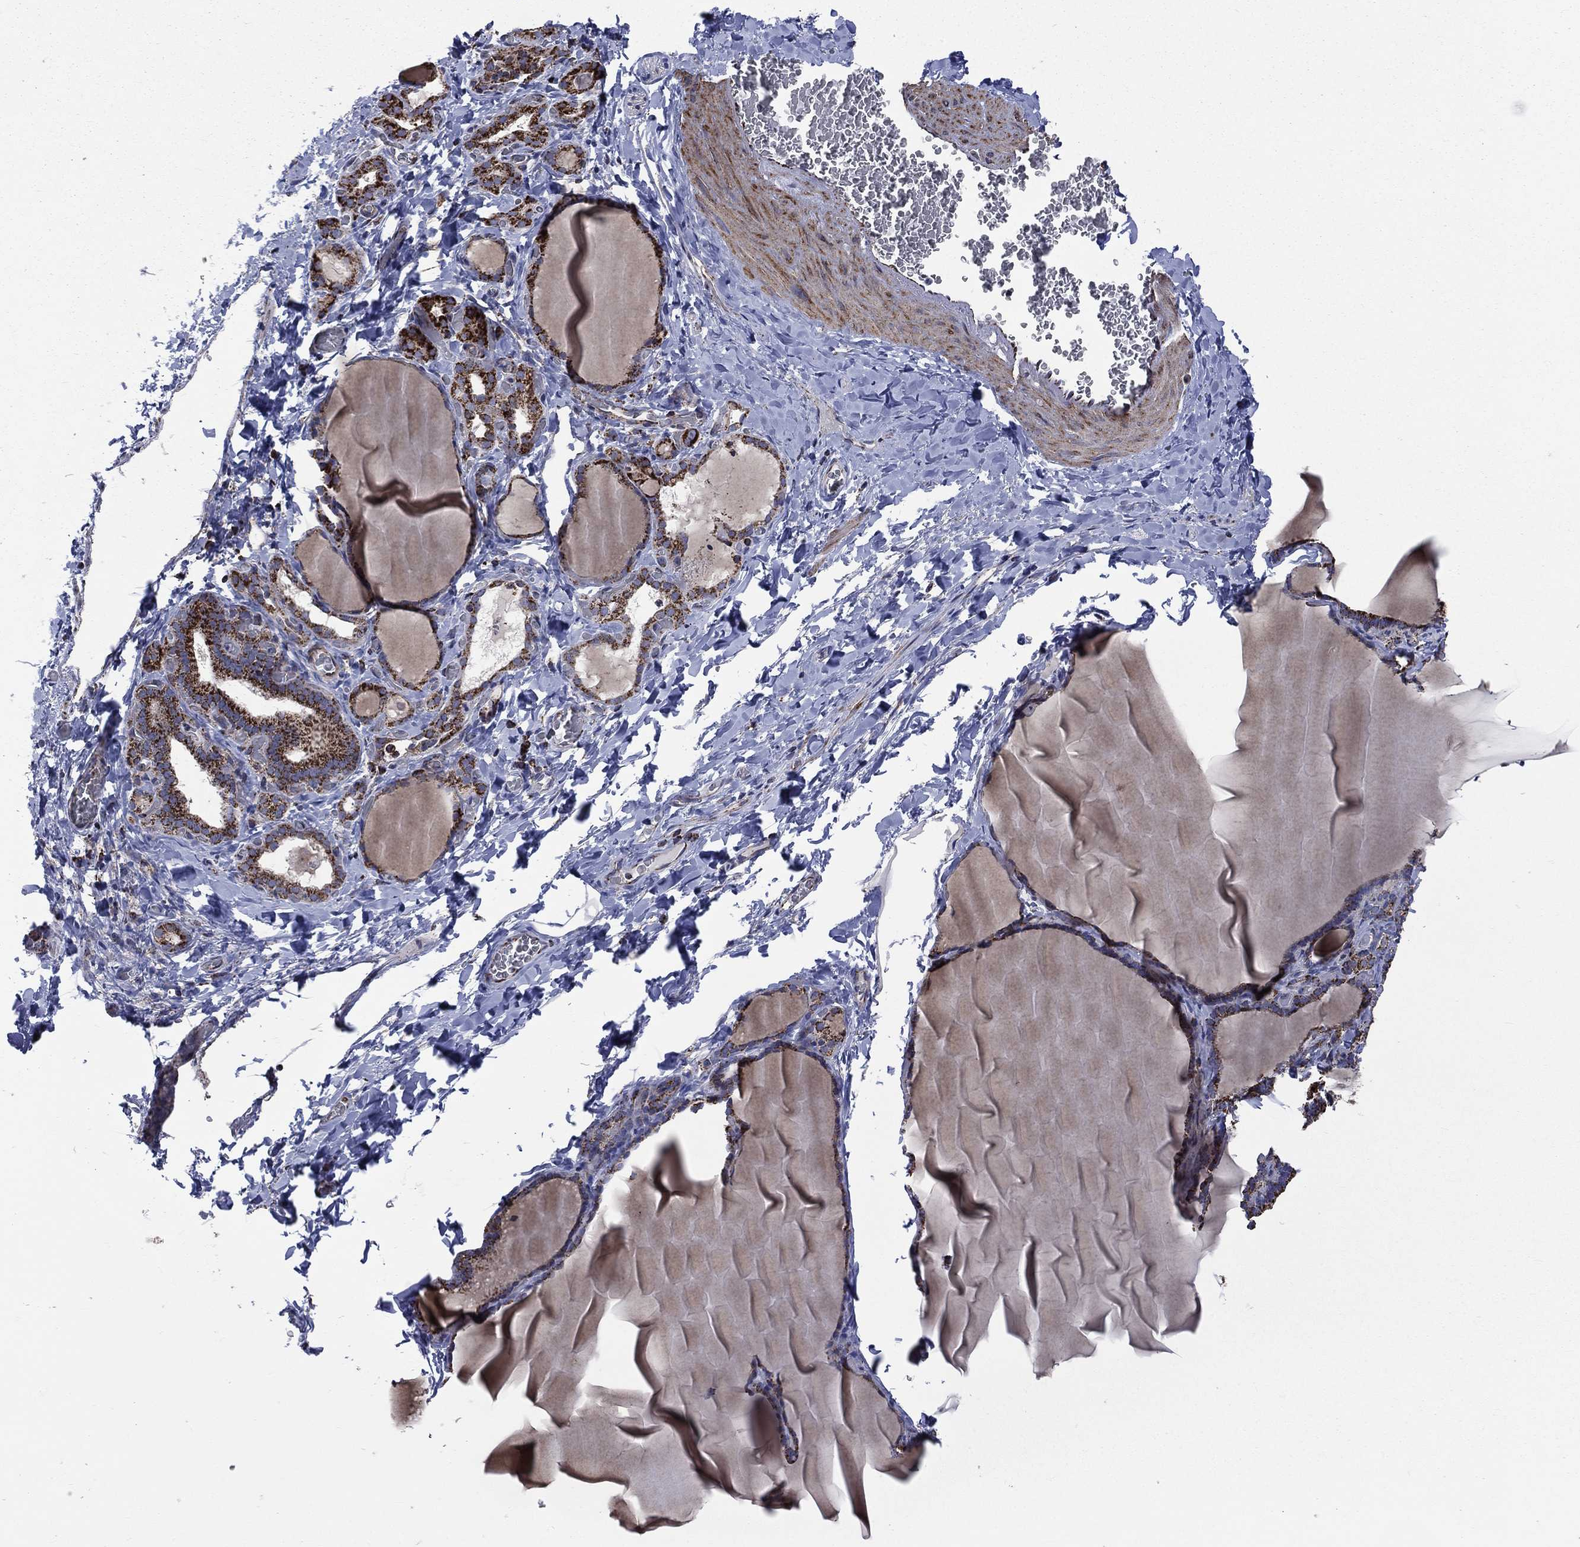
{"staining": {"intensity": "strong", "quantity": ">75%", "location": "cytoplasmic/membranous"}, "tissue": "thyroid gland", "cell_type": "Glandular cells", "image_type": "normal", "snomed": [{"axis": "morphology", "description": "Normal tissue, NOS"}, {"axis": "morphology", "description": "Hyperplasia, NOS"}, {"axis": "topography", "description": "Thyroid gland"}], "caption": "Protein staining exhibits strong cytoplasmic/membranous expression in about >75% of glandular cells in benign thyroid gland. (brown staining indicates protein expression, while blue staining denotes nuclei).", "gene": "GOT2", "patient": {"sex": "female", "age": 27}}